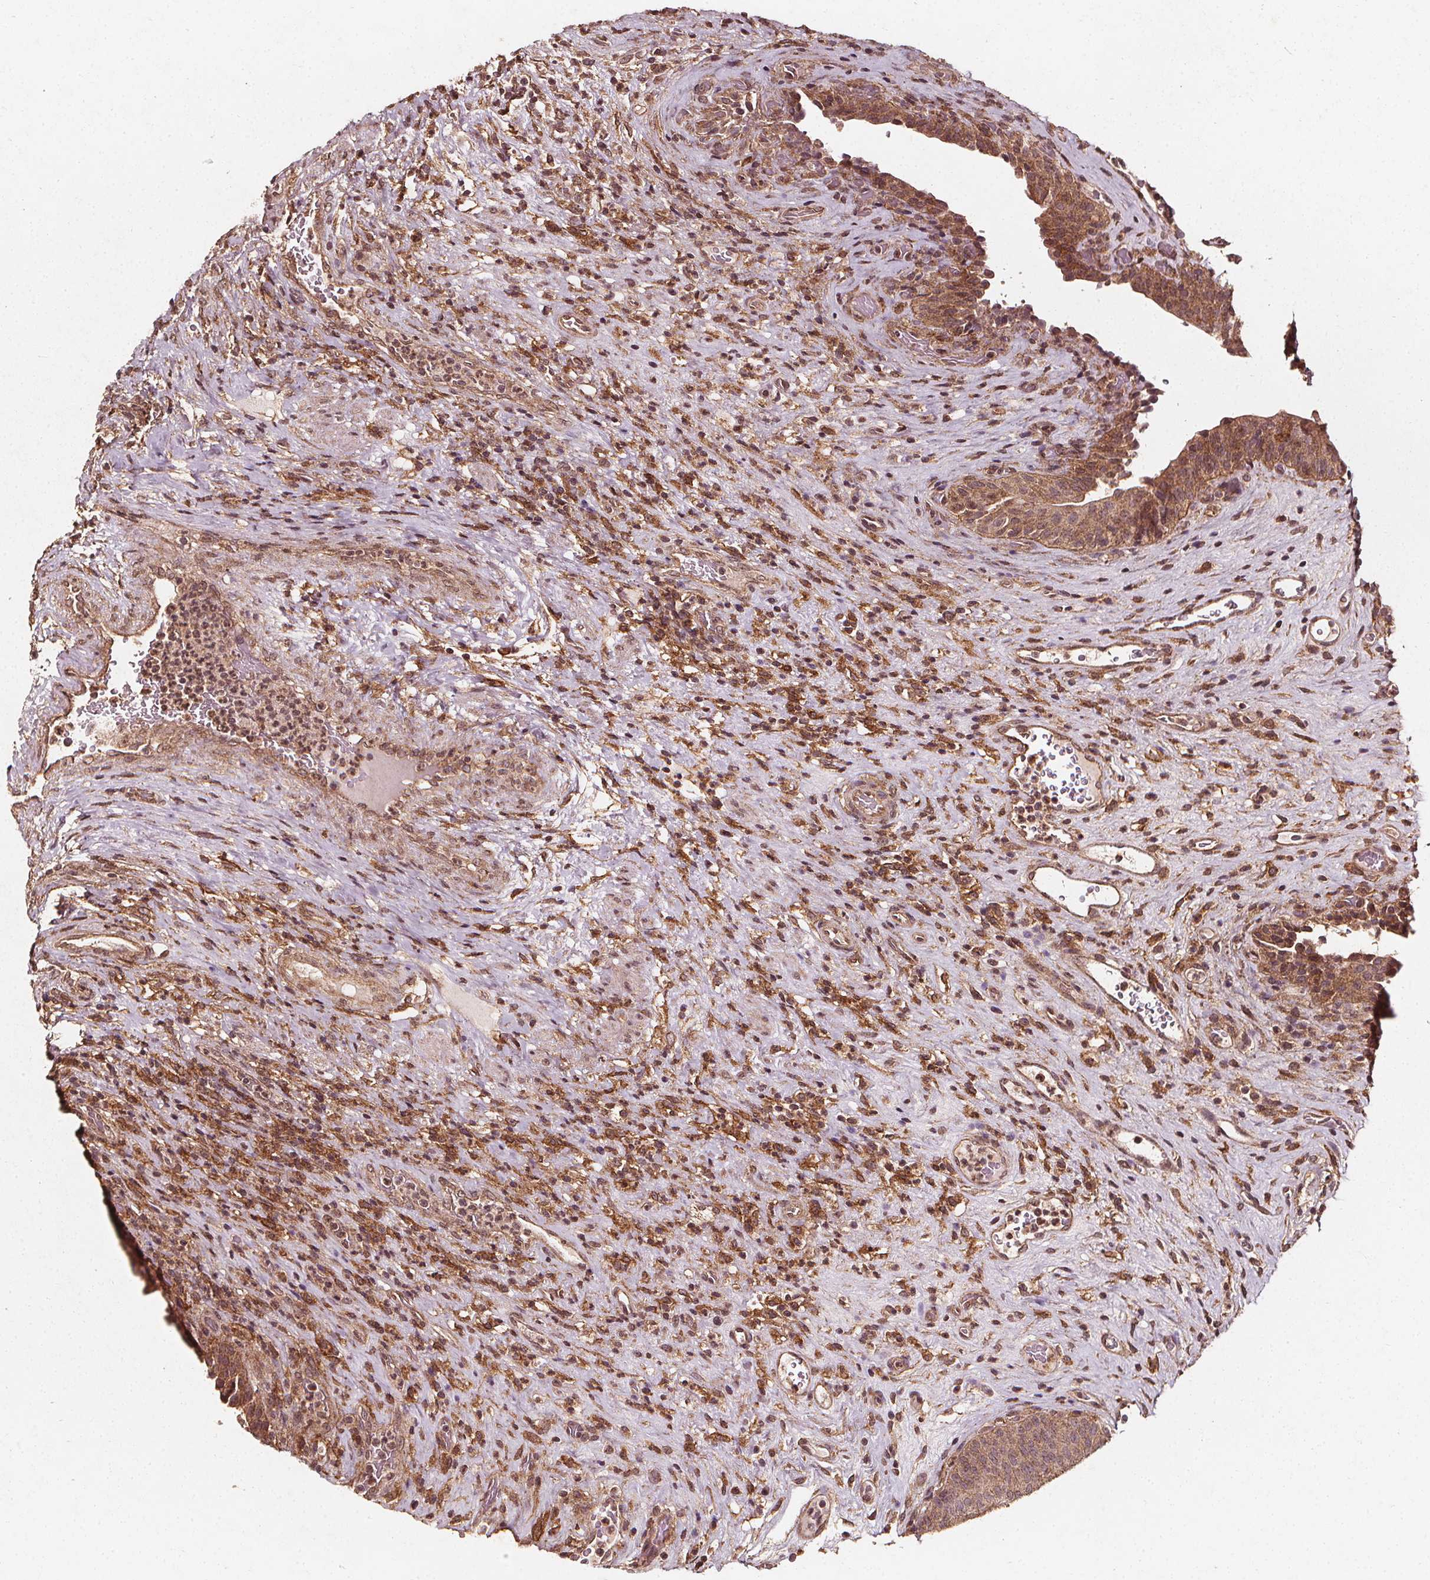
{"staining": {"intensity": "moderate", "quantity": ">75%", "location": "cytoplasmic/membranous"}, "tissue": "urinary bladder", "cell_type": "Urothelial cells", "image_type": "normal", "snomed": [{"axis": "morphology", "description": "Normal tissue, NOS"}, {"axis": "topography", "description": "Urinary bladder"}, {"axis": "topography", "description": "Peripheral nerve tissue"}], "caption": "Protein positivity by immunohistochemistry displays moderate cytoplasmic/membranous positivity in about >75% of urothelial cells in unremarkable urinary bladder.", "gene": "ABCA1", "patient": {"sex": "male", "age": 66}}